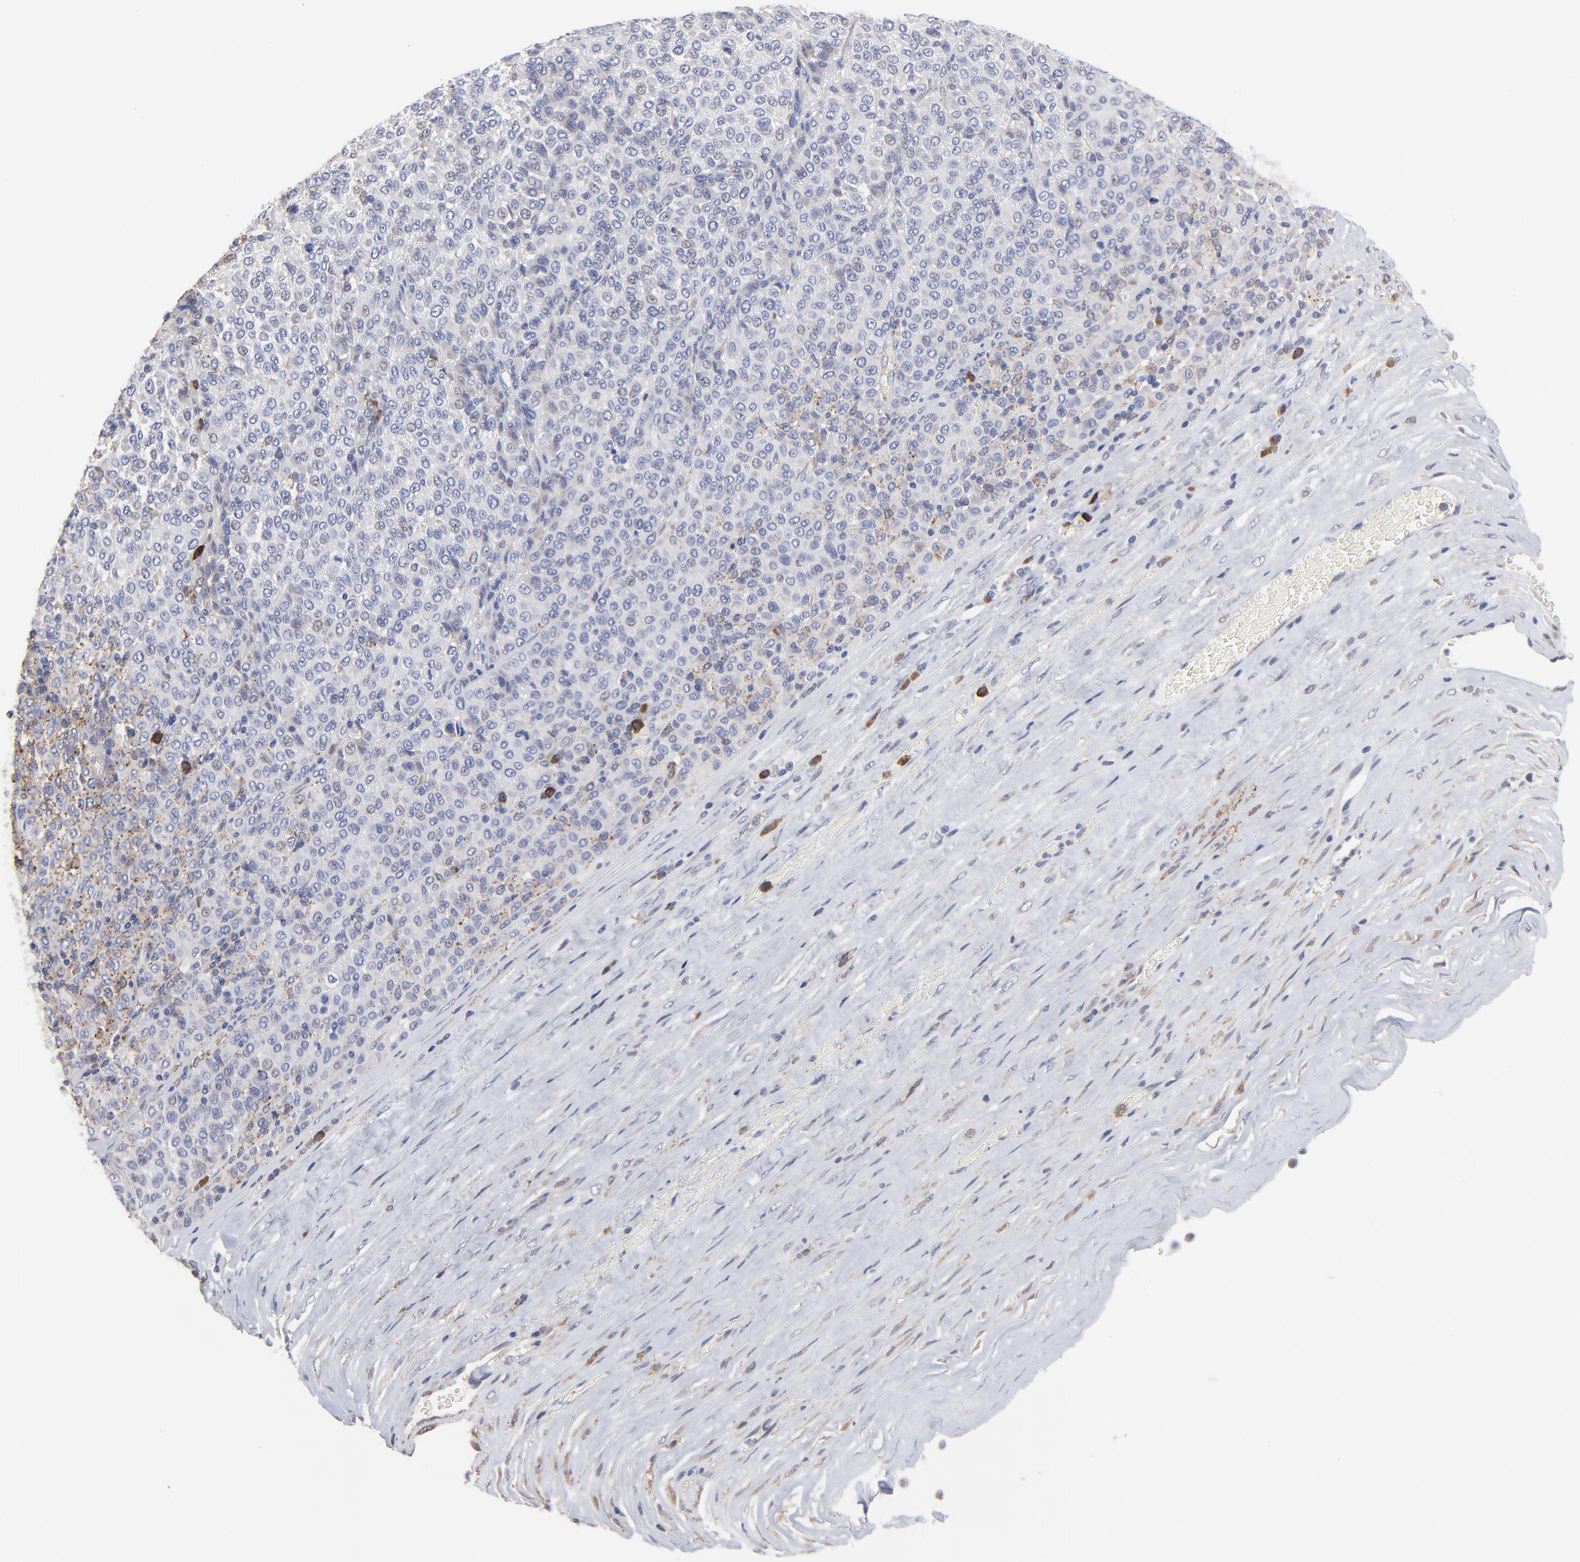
{"staining": {"intensity": "negative", "quantity": "none", "location": "none"}, "tissue": "melanoma", "cell_type": "Tumor cells", "image_type": "cancer", "snomed": [{"axis": "morphology", "description": "Malignant melanoma, Metastatic site"}, {"axis": "topography", "description": "Pancreas"}], "caption": "IHC of malignant melanoma (metastatic site) demonstrates no staining in tumor cells.", "gene": "TRIM22", "patient": {"sex": "female", "age": 30}}